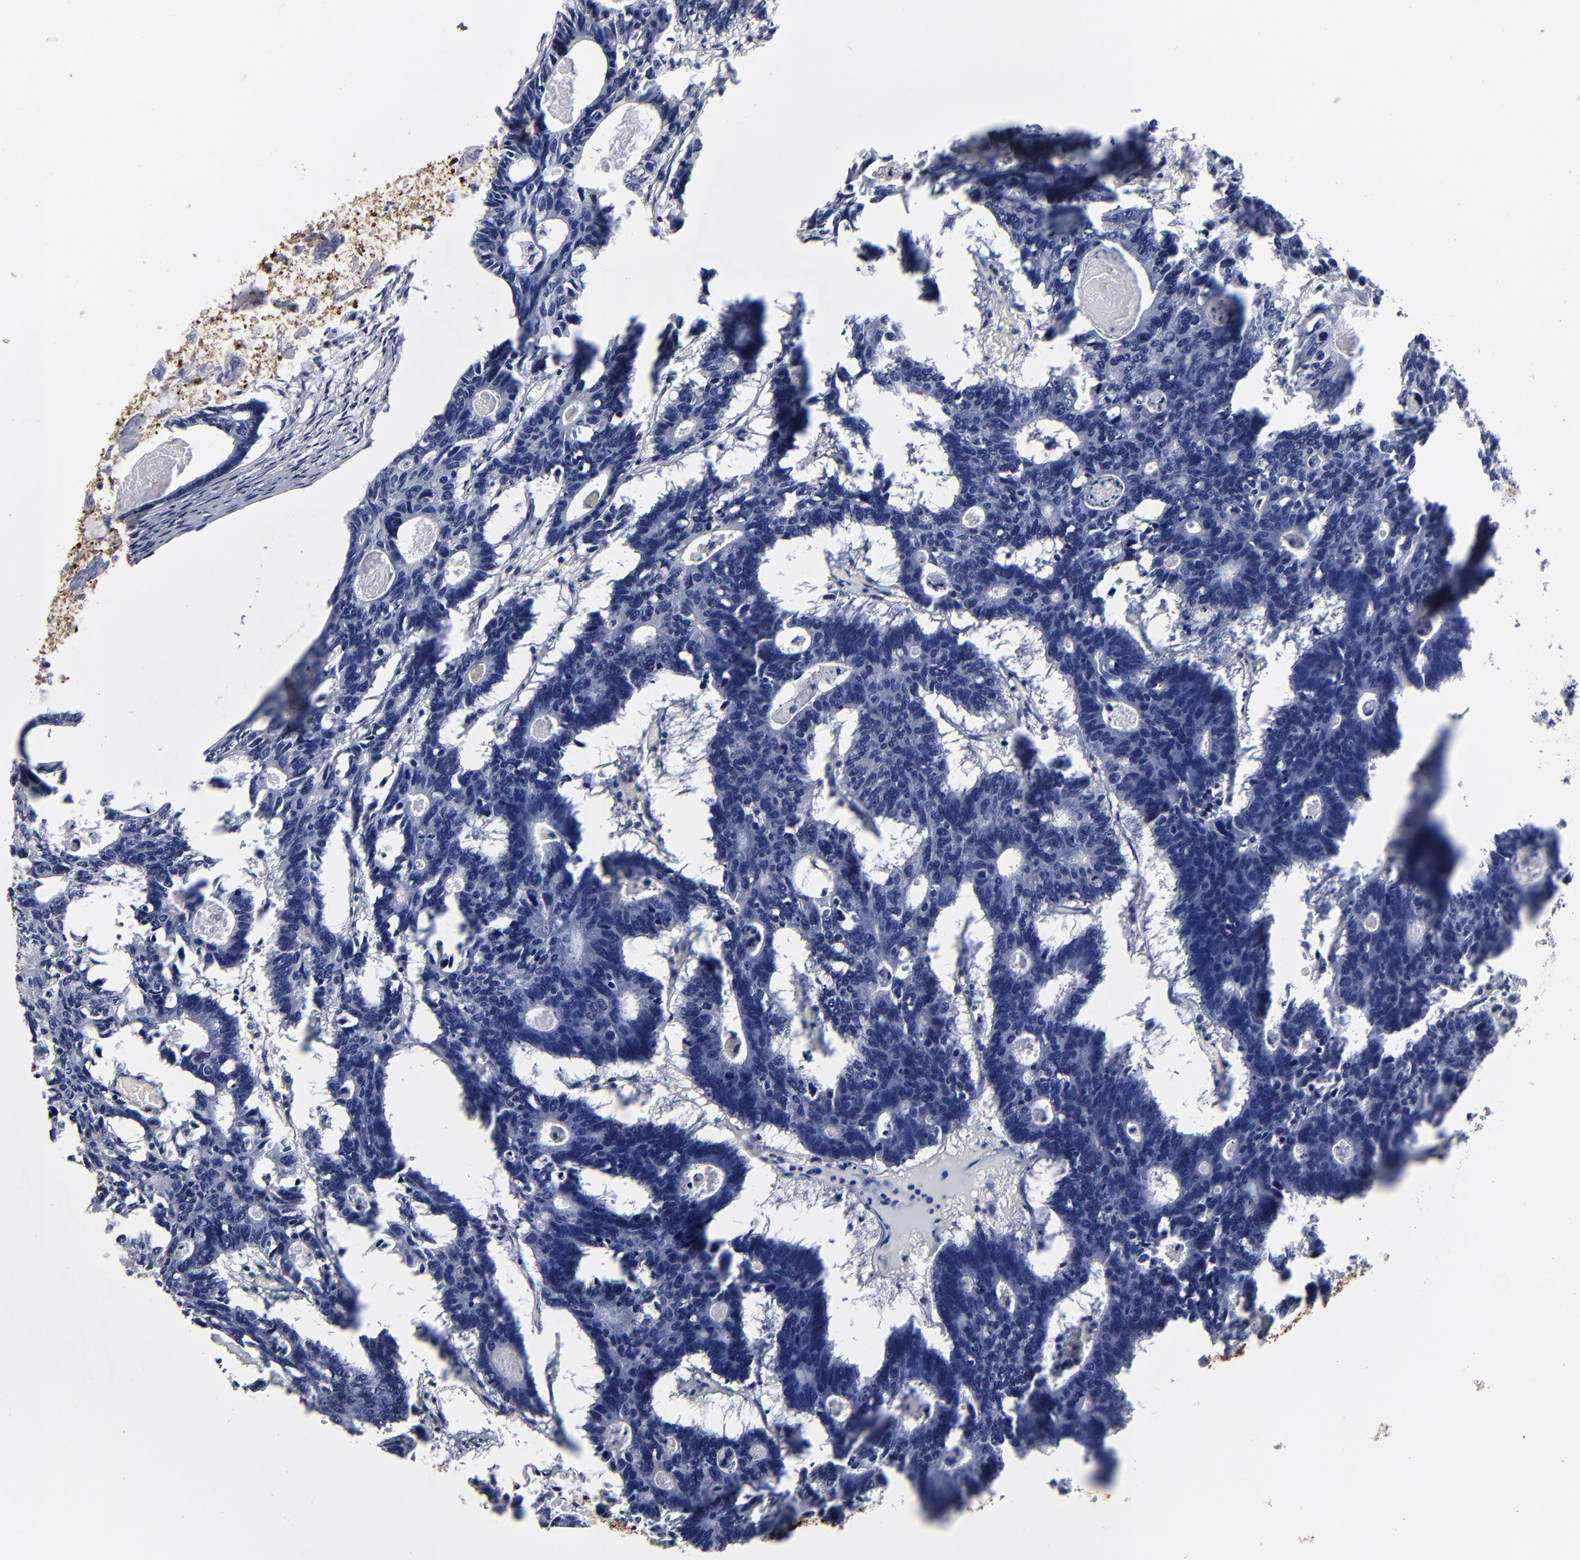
{"staining": {"intensity": "negative", "quantity": "none", "location": "none"}, "tissue": "colorectal cancer", "cell_type": "Tumor cells", "image_type": "cancer", "snomed": [{"axis": "morphology", "description": "Adenocarcinoma, NOS"}, {"axis": "topography", "description": "Colon"}], "caption": "Colorectal cancer (adenocarcinoma) was stained to show a protein in brown. There is no significant expression in tumor cells.", "gene": "FABP4", "patient": {"sex": "female", "age": 55}}